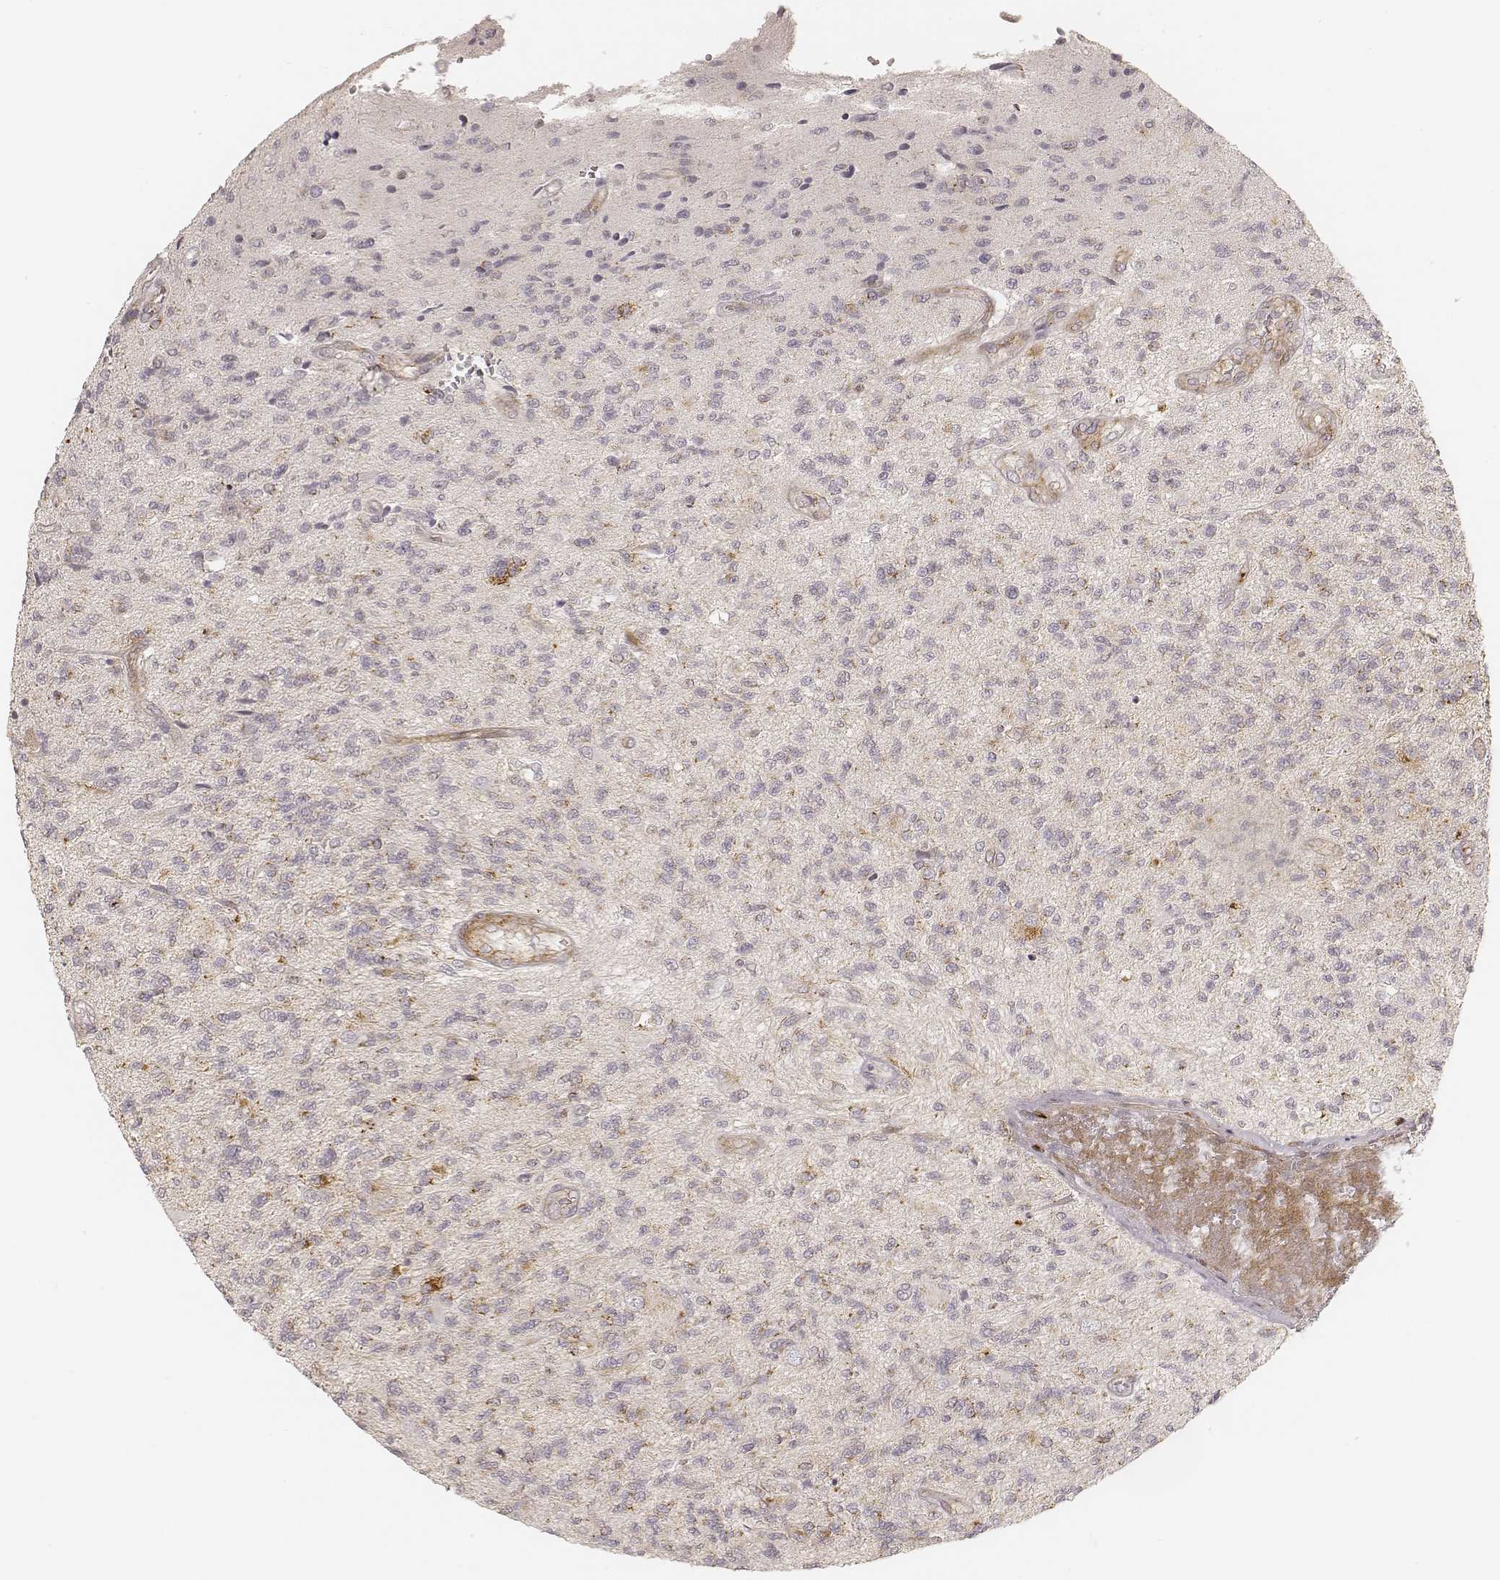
{"staining": {"intensity": "moderate", "quantity": "<25%", "location": "cytoplasmic/membranous"}, "tissue": "glioma", "cell_type": "Tumor cells", "image_type": "cancer", "snomed": [{"axis": "morphology", "description": "Glioma, malignant, High grade"}, {"axis": "topography", "description": "Brain"}], "caption": "DAB immunohistochemical staining of glioma reveals moderate cytoplasmic/membranous protein expression in approximately <25% of tumor cells.", "gene": "GORASP2", "patient": {"sex": "male", "age": 56}}